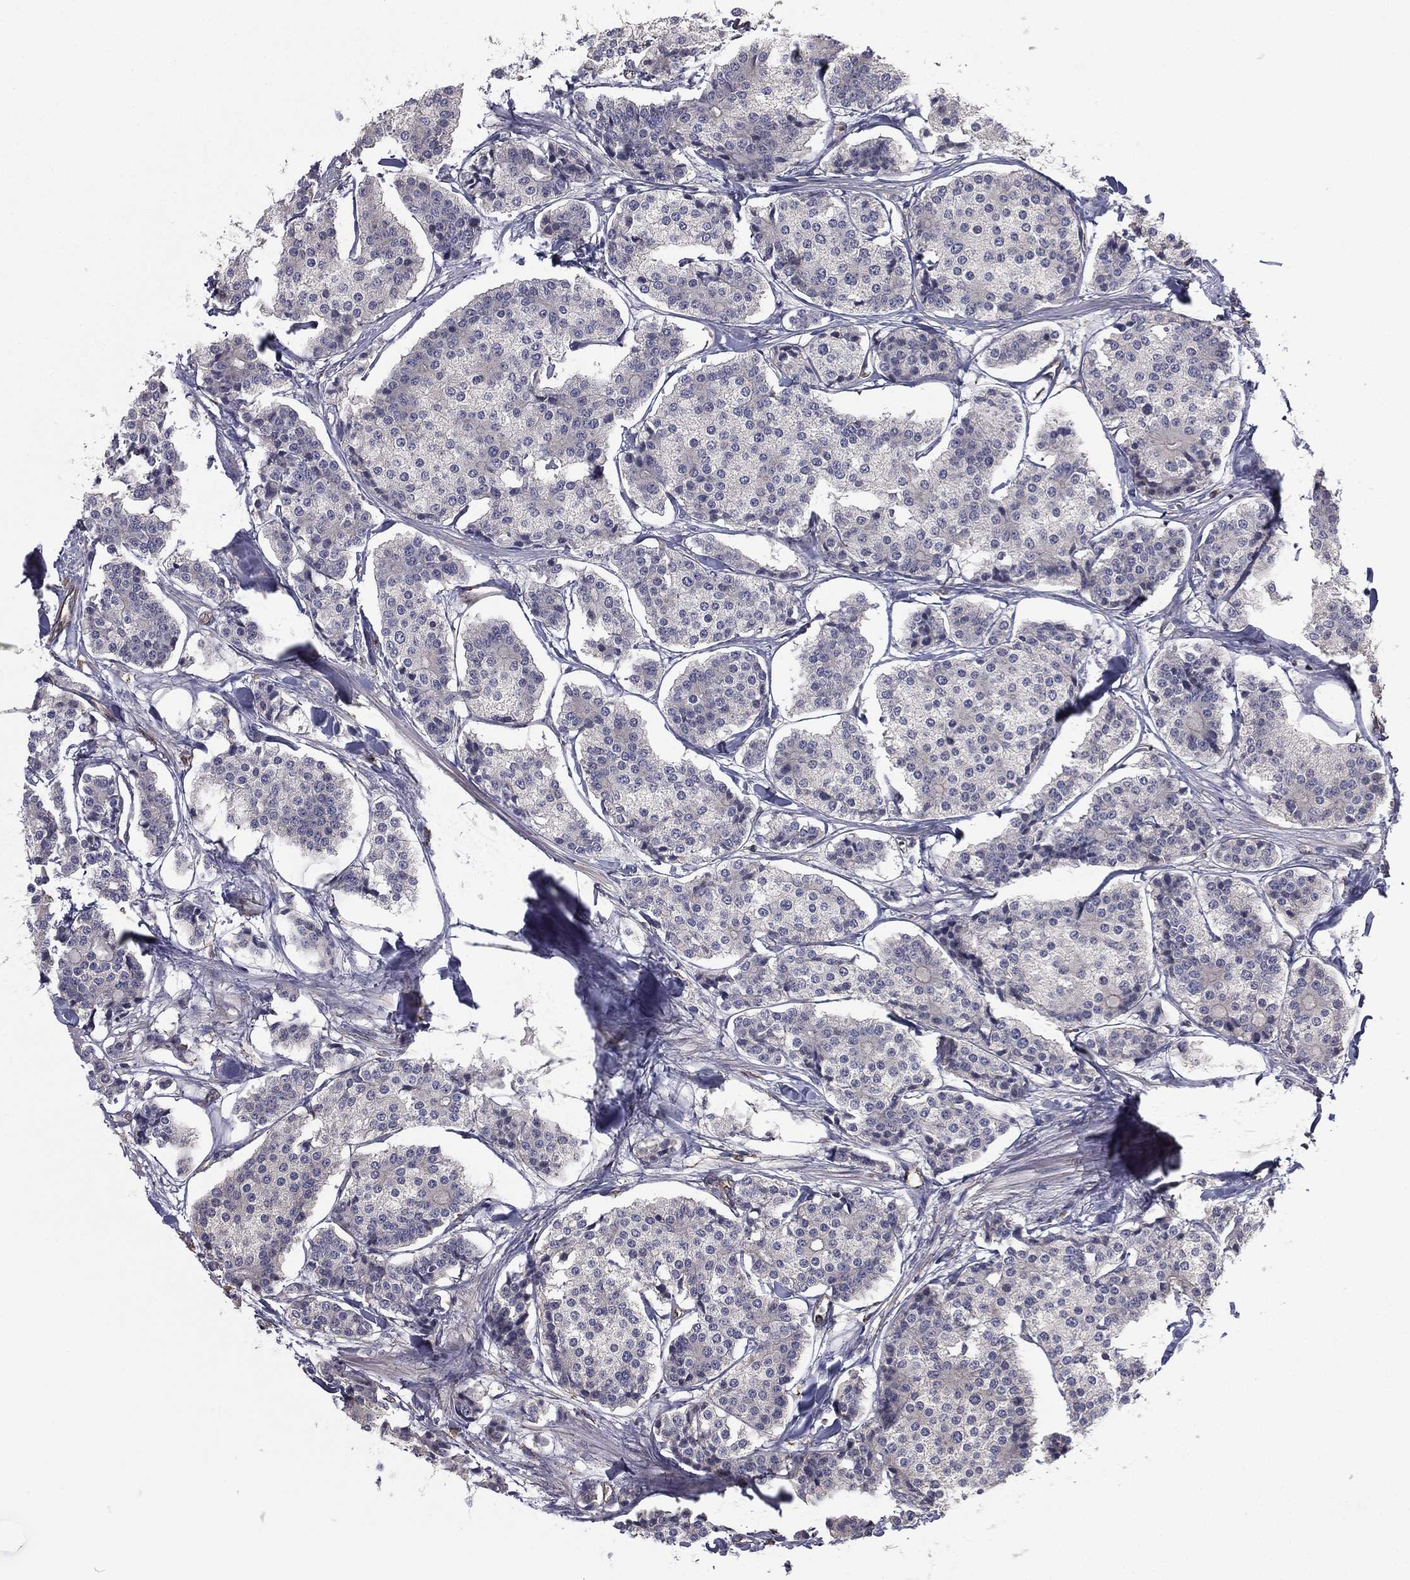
{"staining": {"intensity": "negative", "quantity": "none", "location": "none"}, "tissue": "carcinoid", "cell_type": "Tumor cells", "image_type": "cancer", "snomed": [{"axis": "morphology", "description": "Carcinoid, malignant, NOS"}, {"axis": "topography", "description": "Small intestine"}], "caption": "This is an IHC micrograph of human carcinoid (malignant). There is no staining in tumor cells.", "gene": "SCUBE1", "patient": {"sex": "female", "age": 65}}